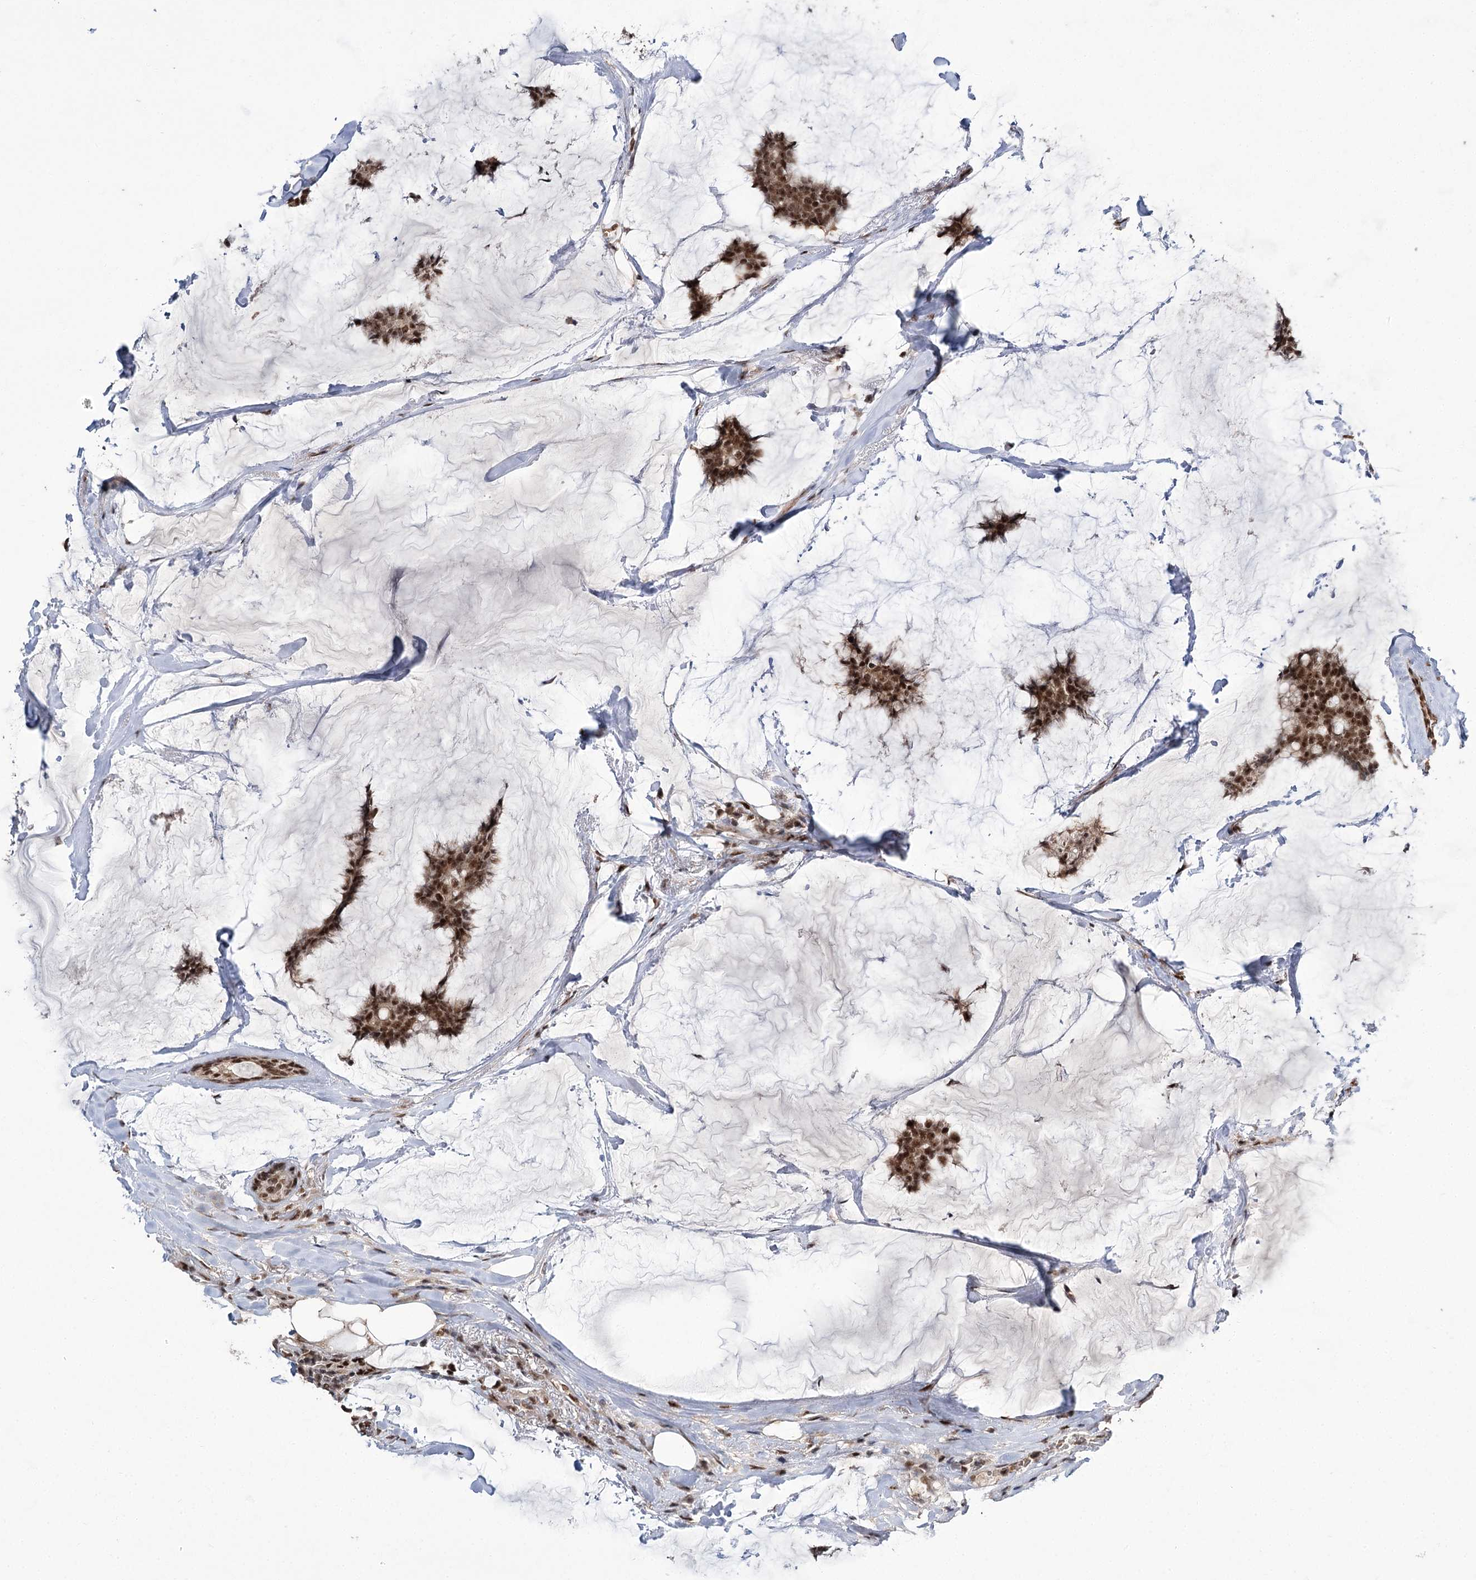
{"staining": {"intensity": "moderate", "quantity": ">75%", "location": "cytoplasmic/membranous,nuclear"}, "tissue": "breast cancer", "cell_type": "Tumor cells", "image_type": "cancer", "snomed": [{"axis": "morphology", "description": "Duct carcinoma"}, {"axis": "topography", "description": "Breast"}], "caption": "Breast invasive ductal carcinoma stained for a protein exhibits moderate cytoplasmic/membranous and nuclear positivity in tumor cells. (brown staining indicates protein expression, while blue staining denotes nuclei).", "gene": "ERCC3", "patient": {"sex": "female", "age": 93}}